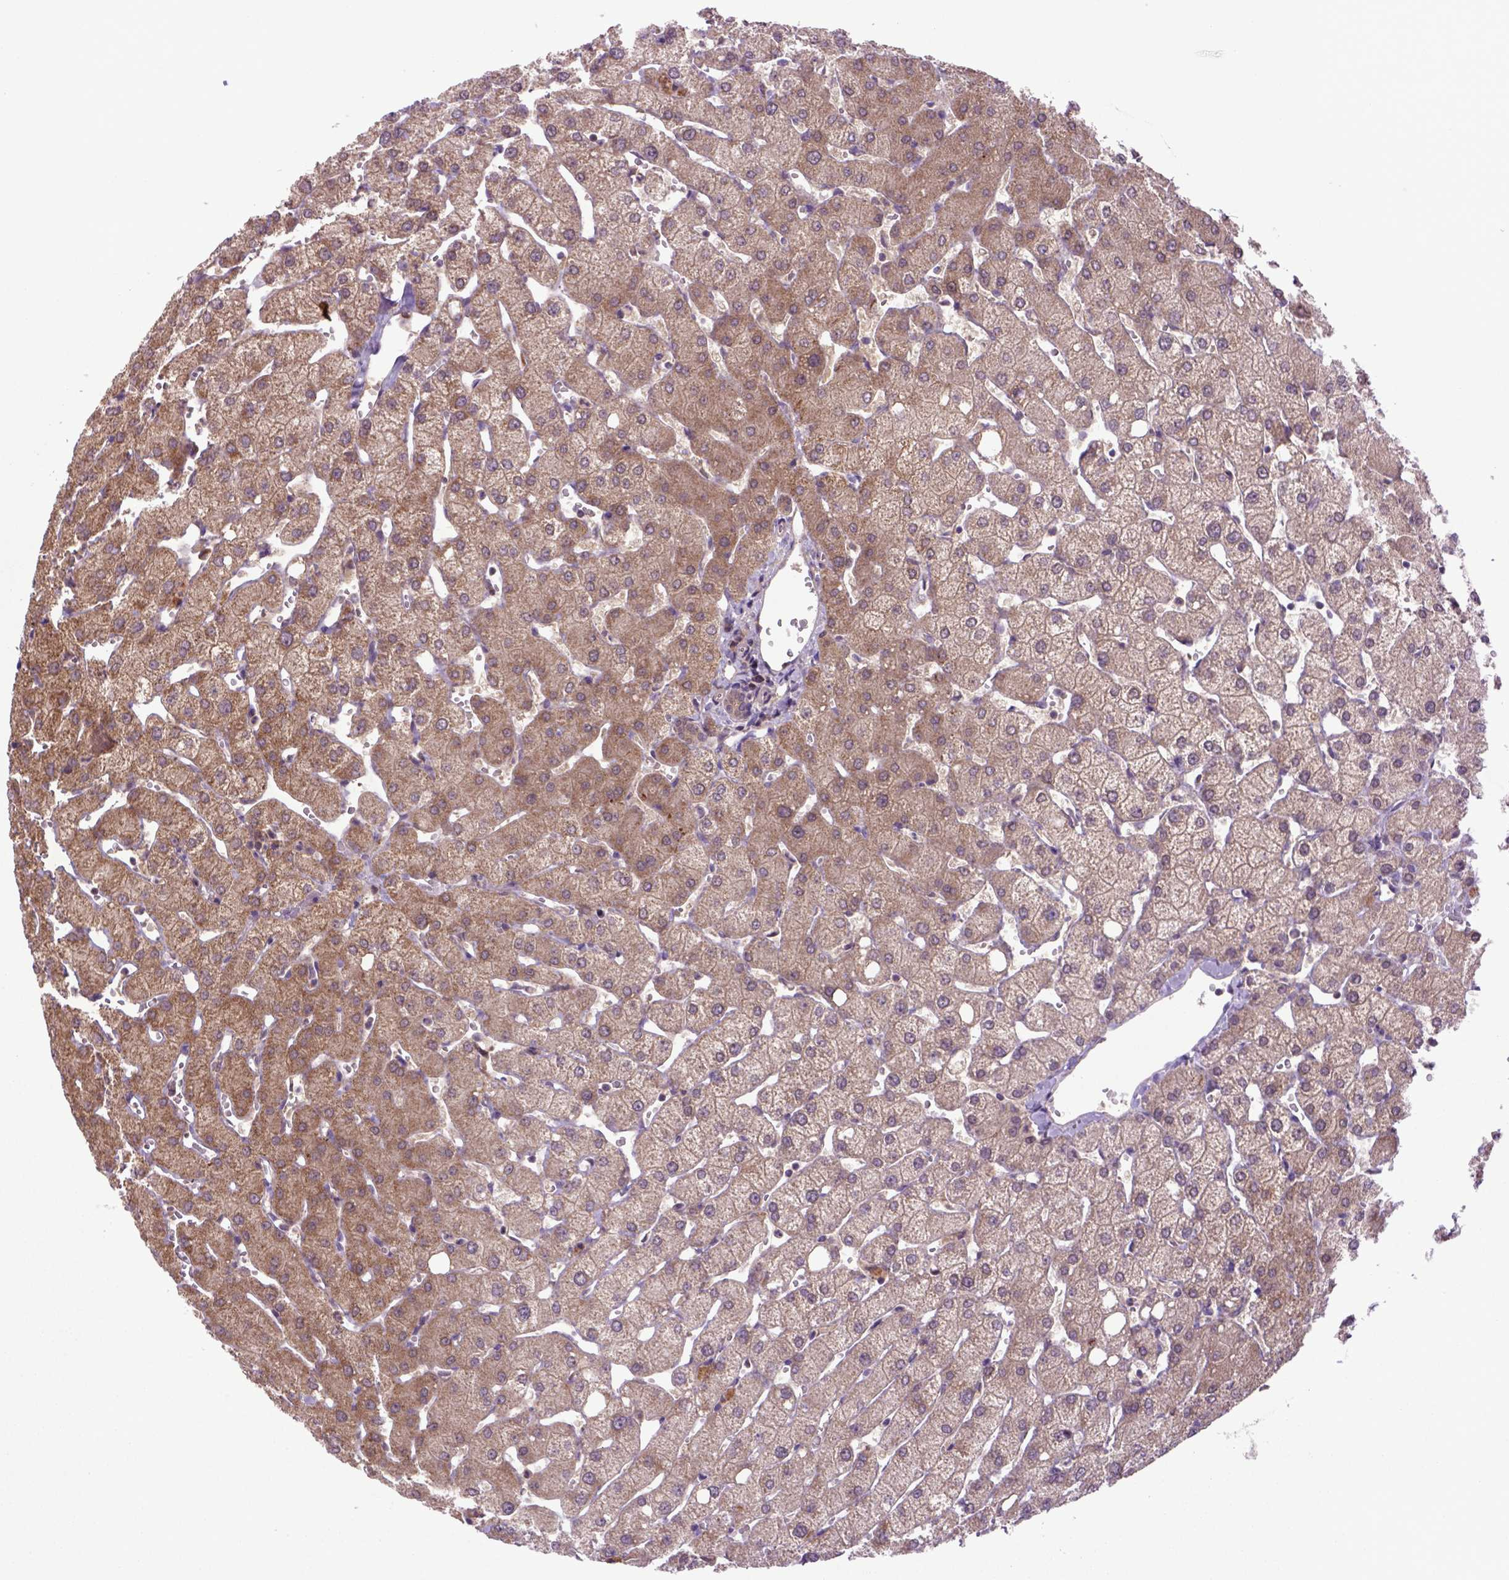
{"staining": {"intensity": "weak", "quantity": ">75%", "location": "cytoplasmic/membranous"}, "tissue": "liver", "cell_type": "Cholangiocytes", "image_type": "normal", "snomed": [{"axis": "morphology", "description": "Normal tissue, NOS"}, {"axis": "topography", "description": "Liver"}], "caption": "High-magnification brightfield microscopy of benign liver stained with DAB (brown) and counterstained with hematoxylin (blue). cholangiocytes exhibit weak cytoplasmic/membranous positivity is seen in about>75% of cells.", "gene": "HSPBP1", "patient": {"sex": "female", "age": 54}}